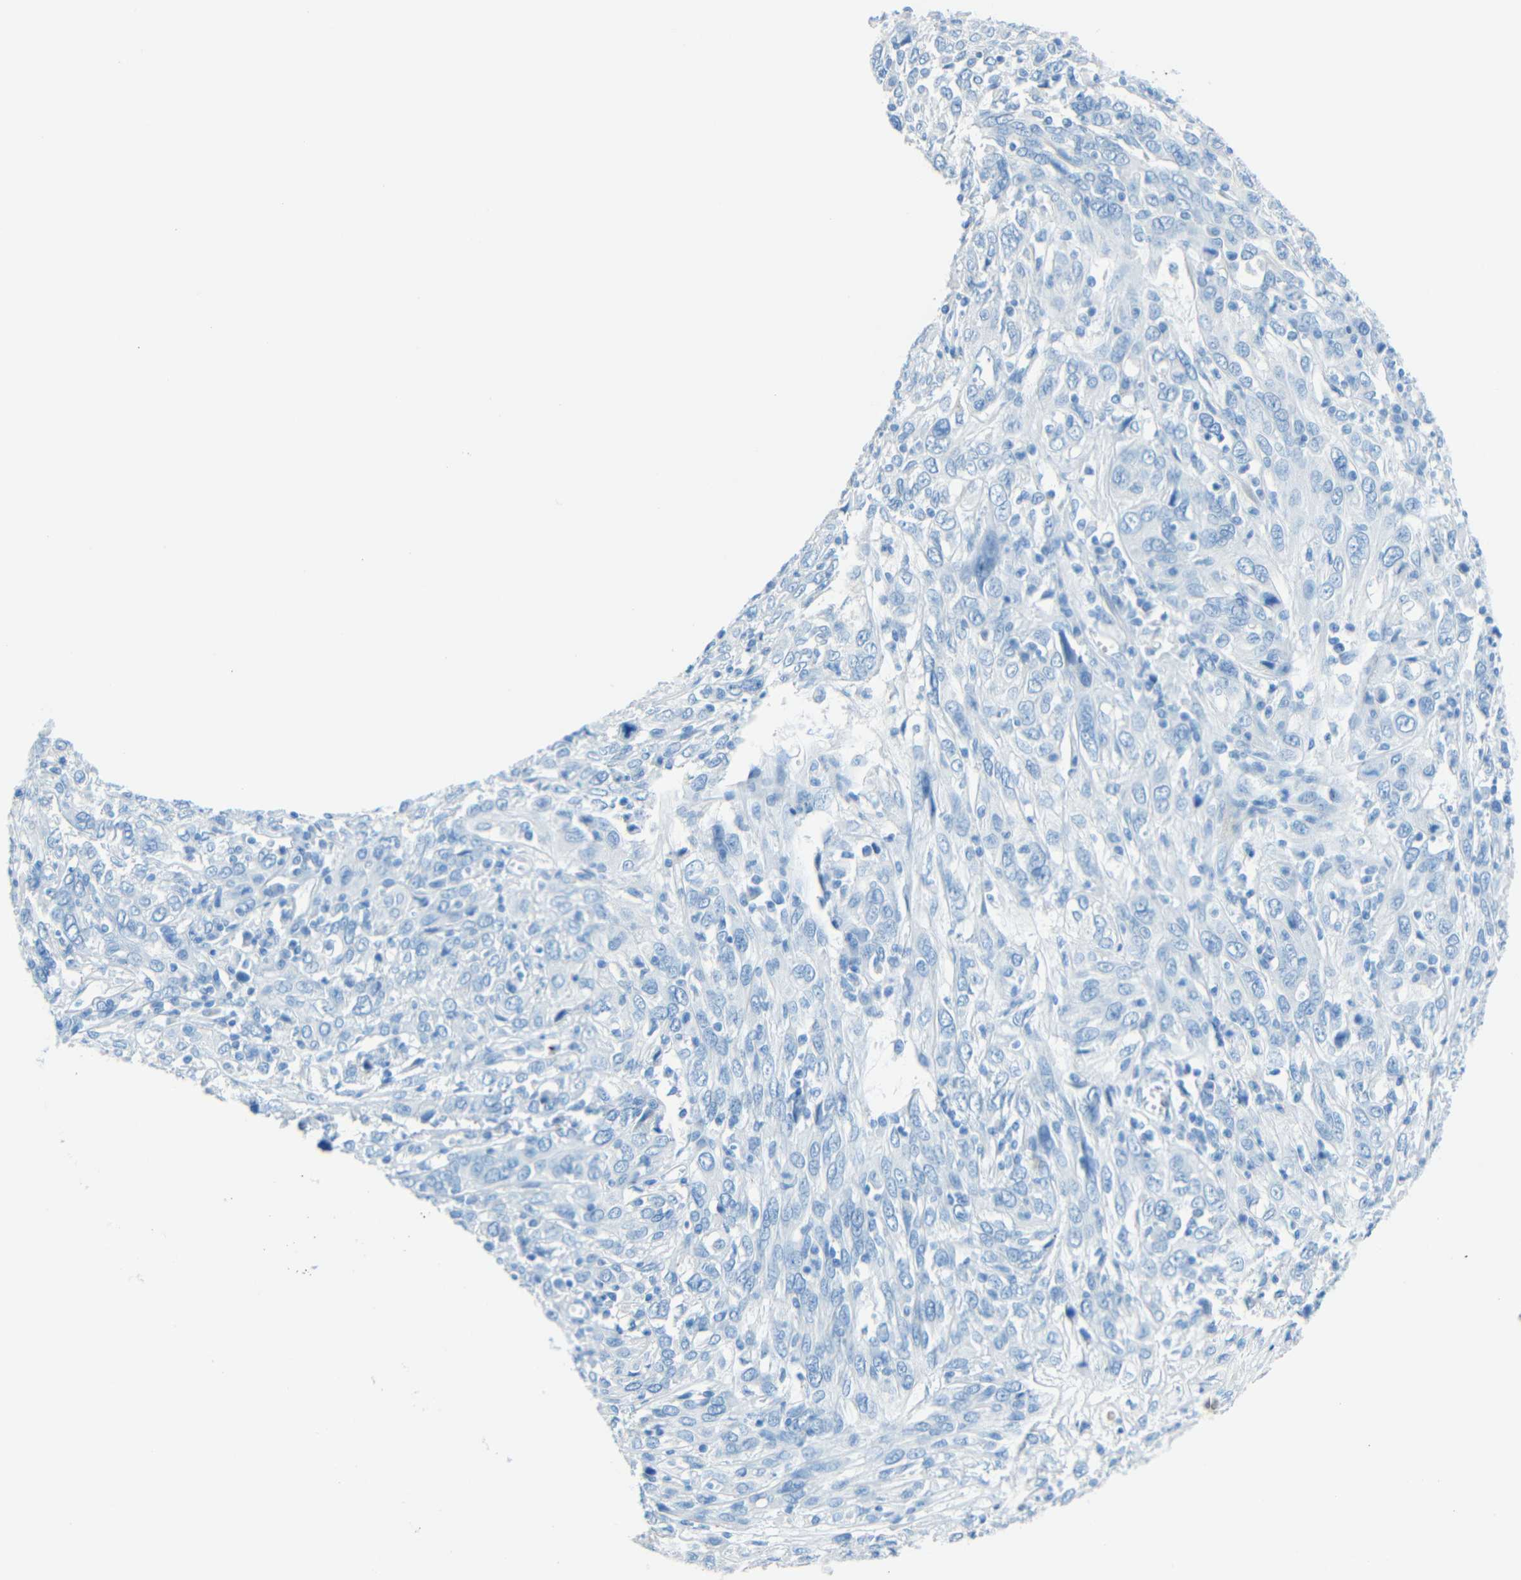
{"staining": {"intensity": "negative", "quantity": "none", "location": "none"}, "tissue": "cervical cancer", "cell_type": "Tumor cells", "image_type": "cancer", "snomed": [{"axis": "morphology", "description": "Squamous cell carcinoma, NOS"}, {"axis": "topography", "description": "Cervix"}], "caption": "High power microscopy micrograph of an immunohistochemistry image of cervical squamous cell carcinoma, revealing no significant staining in tumor cells.", "gene": "TUBB4B", "patient": {"sex": "female", "age": 46}}